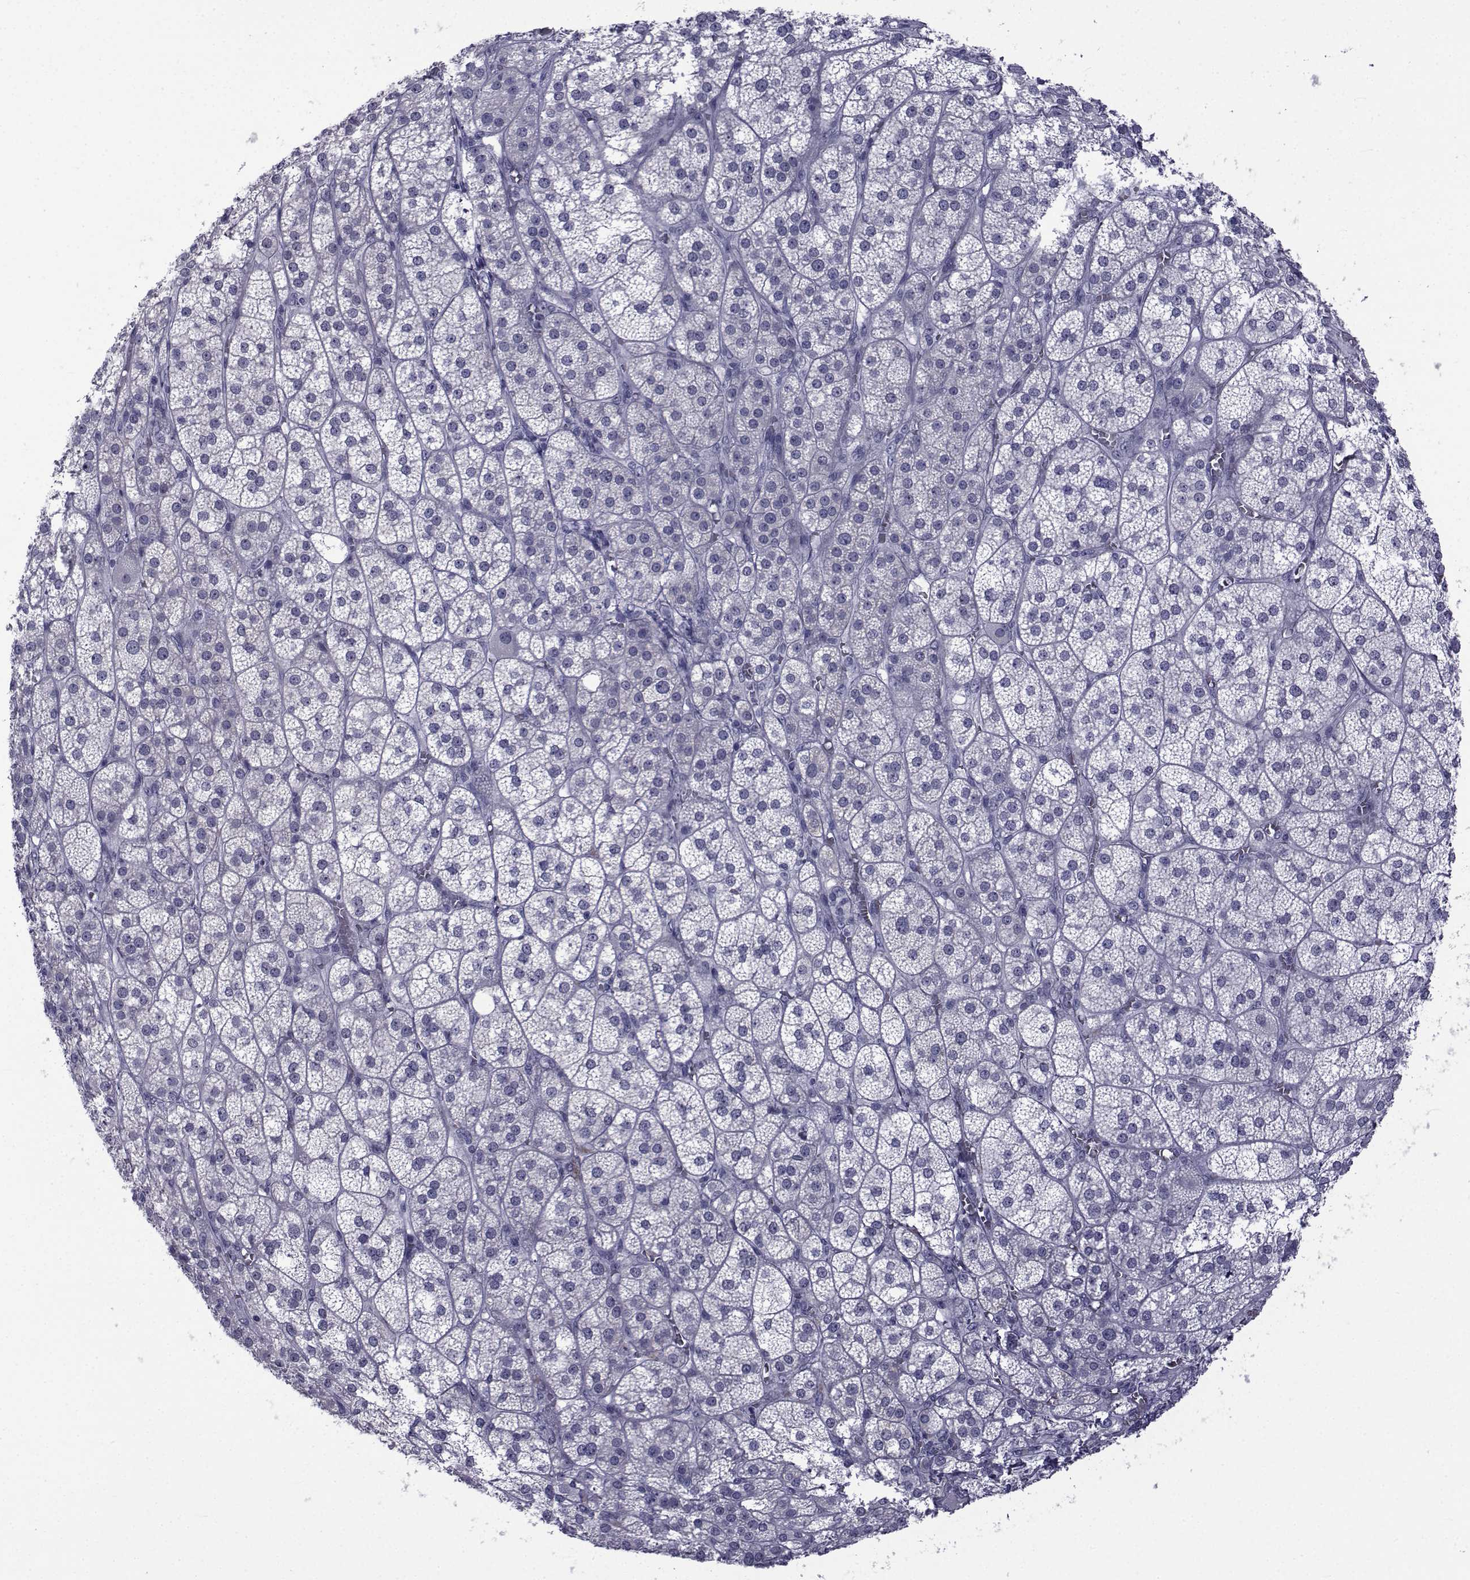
{"staining": {"intensity": "negative", "quantity": "none", "location": "none"}, "tissue": "adrenal gland", "cell_type": "Glandular cells", "image_type": "normal", "snomed": [{"axis": "morphology", "description": "Normal tissue, NOS"}, {"axis": "topography", "description": "Adrenal gland"}], "caption": "Adrenal gland was stained to show a protein in brown. There is no significant positivity in glandular cells.", "gene": "PDE6G", "patient": {"sex": "female", "age": 60}}